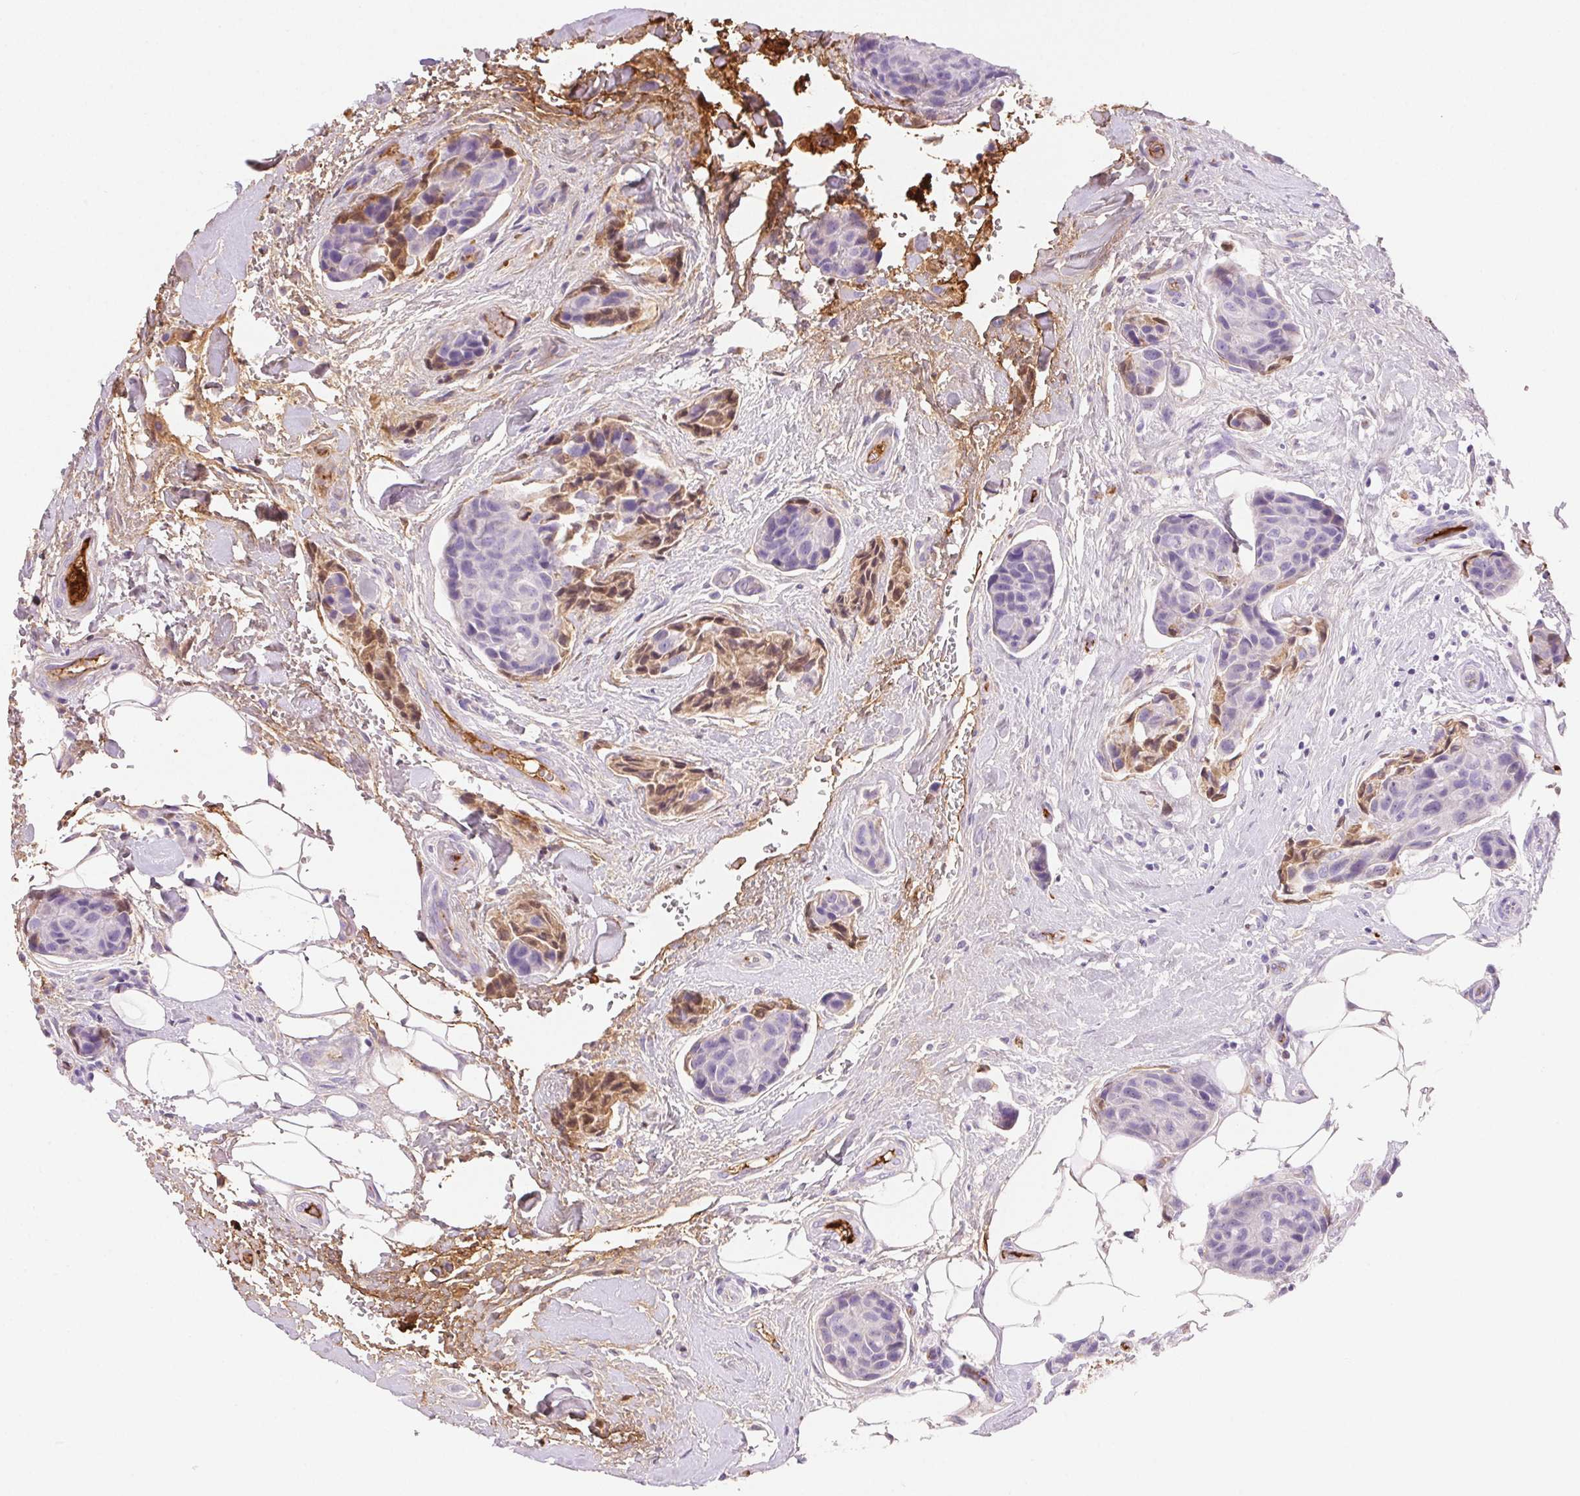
{"staining": {"intensity": "negative", "quantity": "none", "location": "none"}, "tissue": "breast cancer", "cell_type": "Tumor cells", "image_type": "cancer", "snomed": [{"axis": "morphology", "description": "Duct carcinoma"}, {"axis": "topography", "description": "Breast"}, {"axis": "topography", "description": "Lymph node"}], "caption": "Immunohistochemical staining of breast cancer shows no significant staining in tumor cells.", "gene": "FGA", "patient": {"sex": "female", "age": 80}}